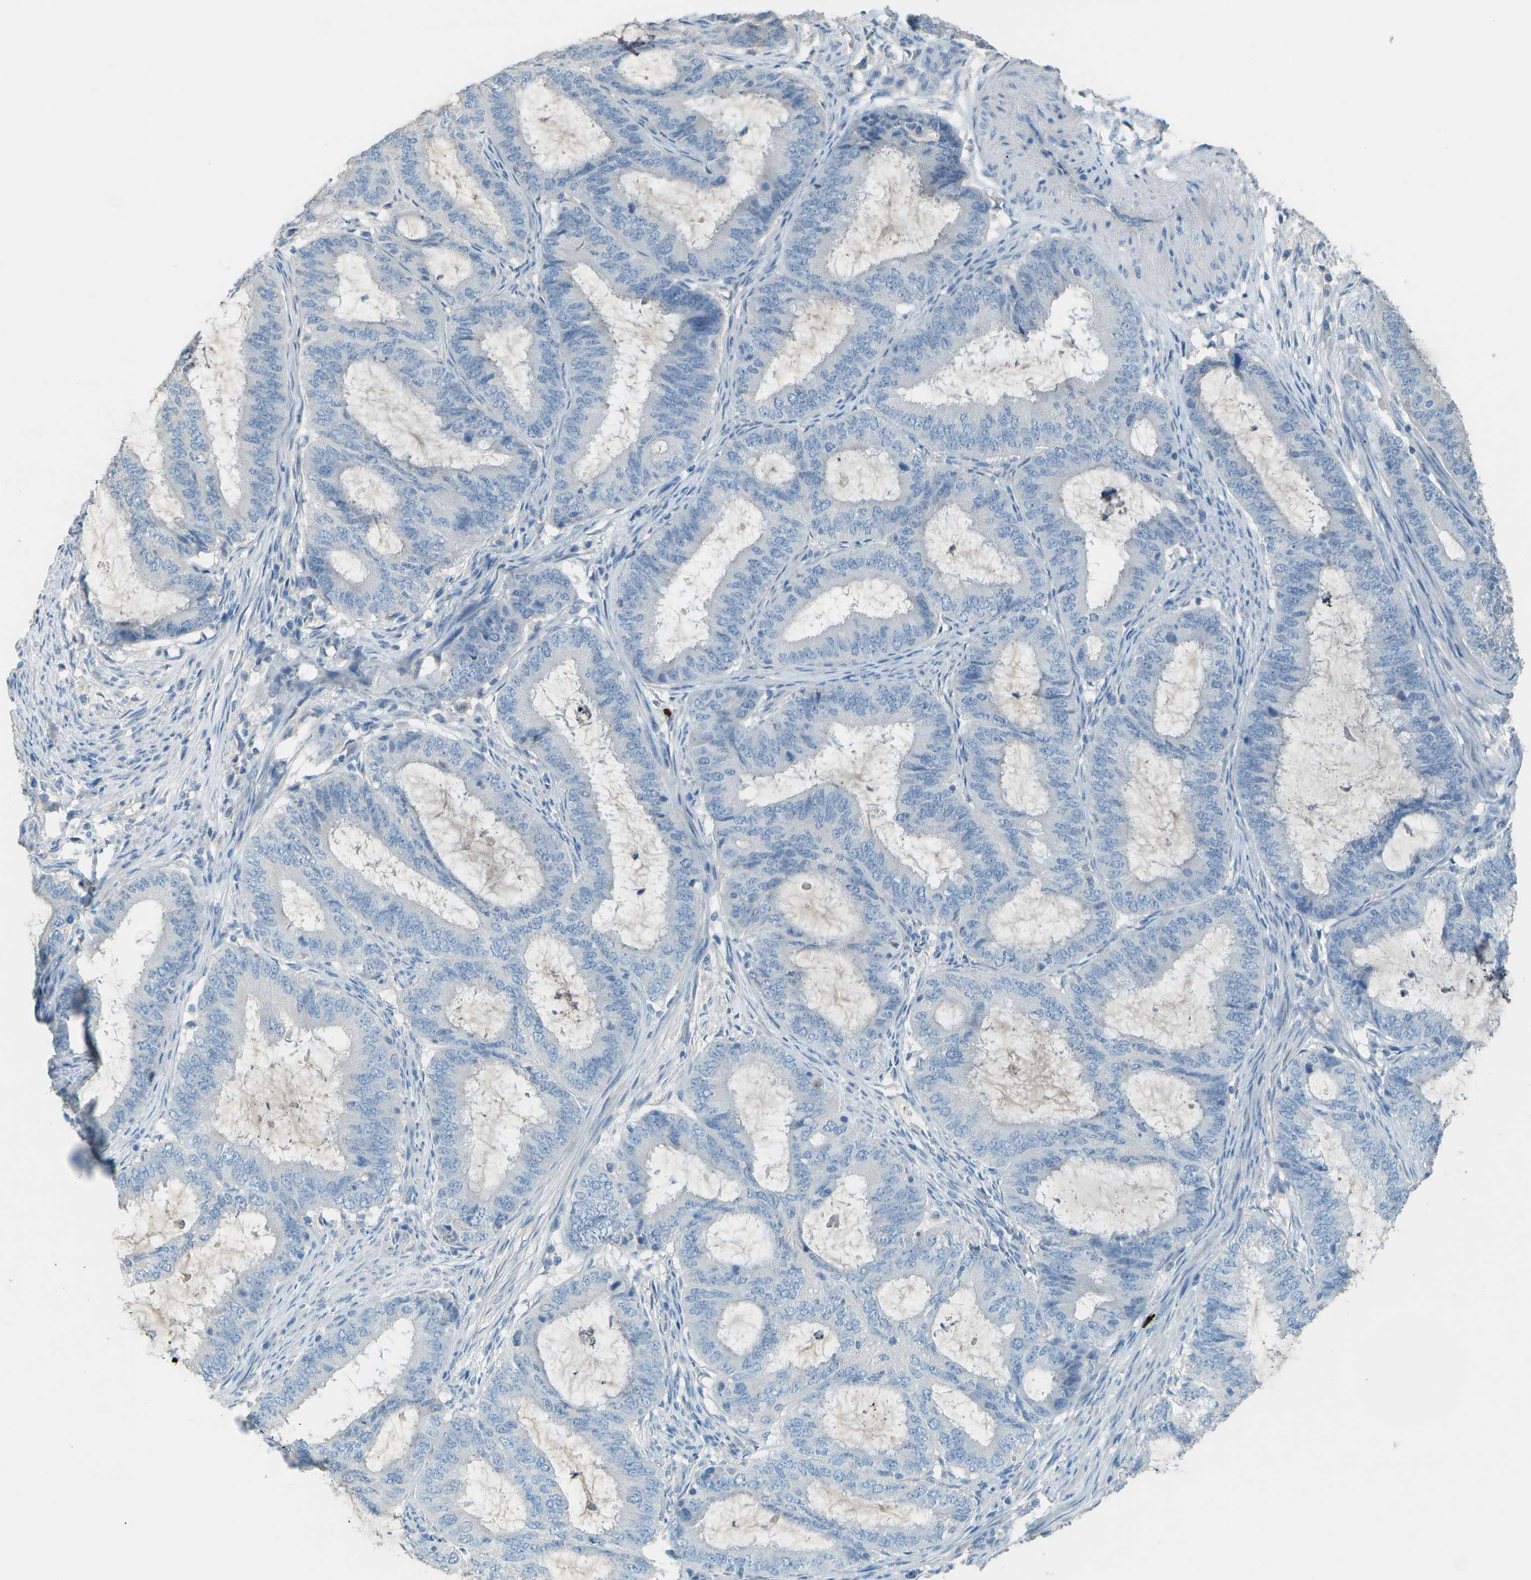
{"staining": {"intensity": "negative", "quantity": "none", "location": "none"}, "tissue": "endometrial cancer", "cell_type": "Tumor cells", "image_type": "cancer", "snomed": [{"axis": "morphology", "description": "Adenocarcinoma, NOS"}, {"axis": "topography", "description": "Endometrium"}], "caption": "Histopathology image shows no significant protein expression in tumor cells of adenocarcinoma (endometrial). The staining was performed using DAB to visualize the protein expression in brown, while the nuclei were stained in blue with hematoxylin (Magnification: 20x).", "gene": "LGI2", "patient": {"sex": "female", "age": 70}}